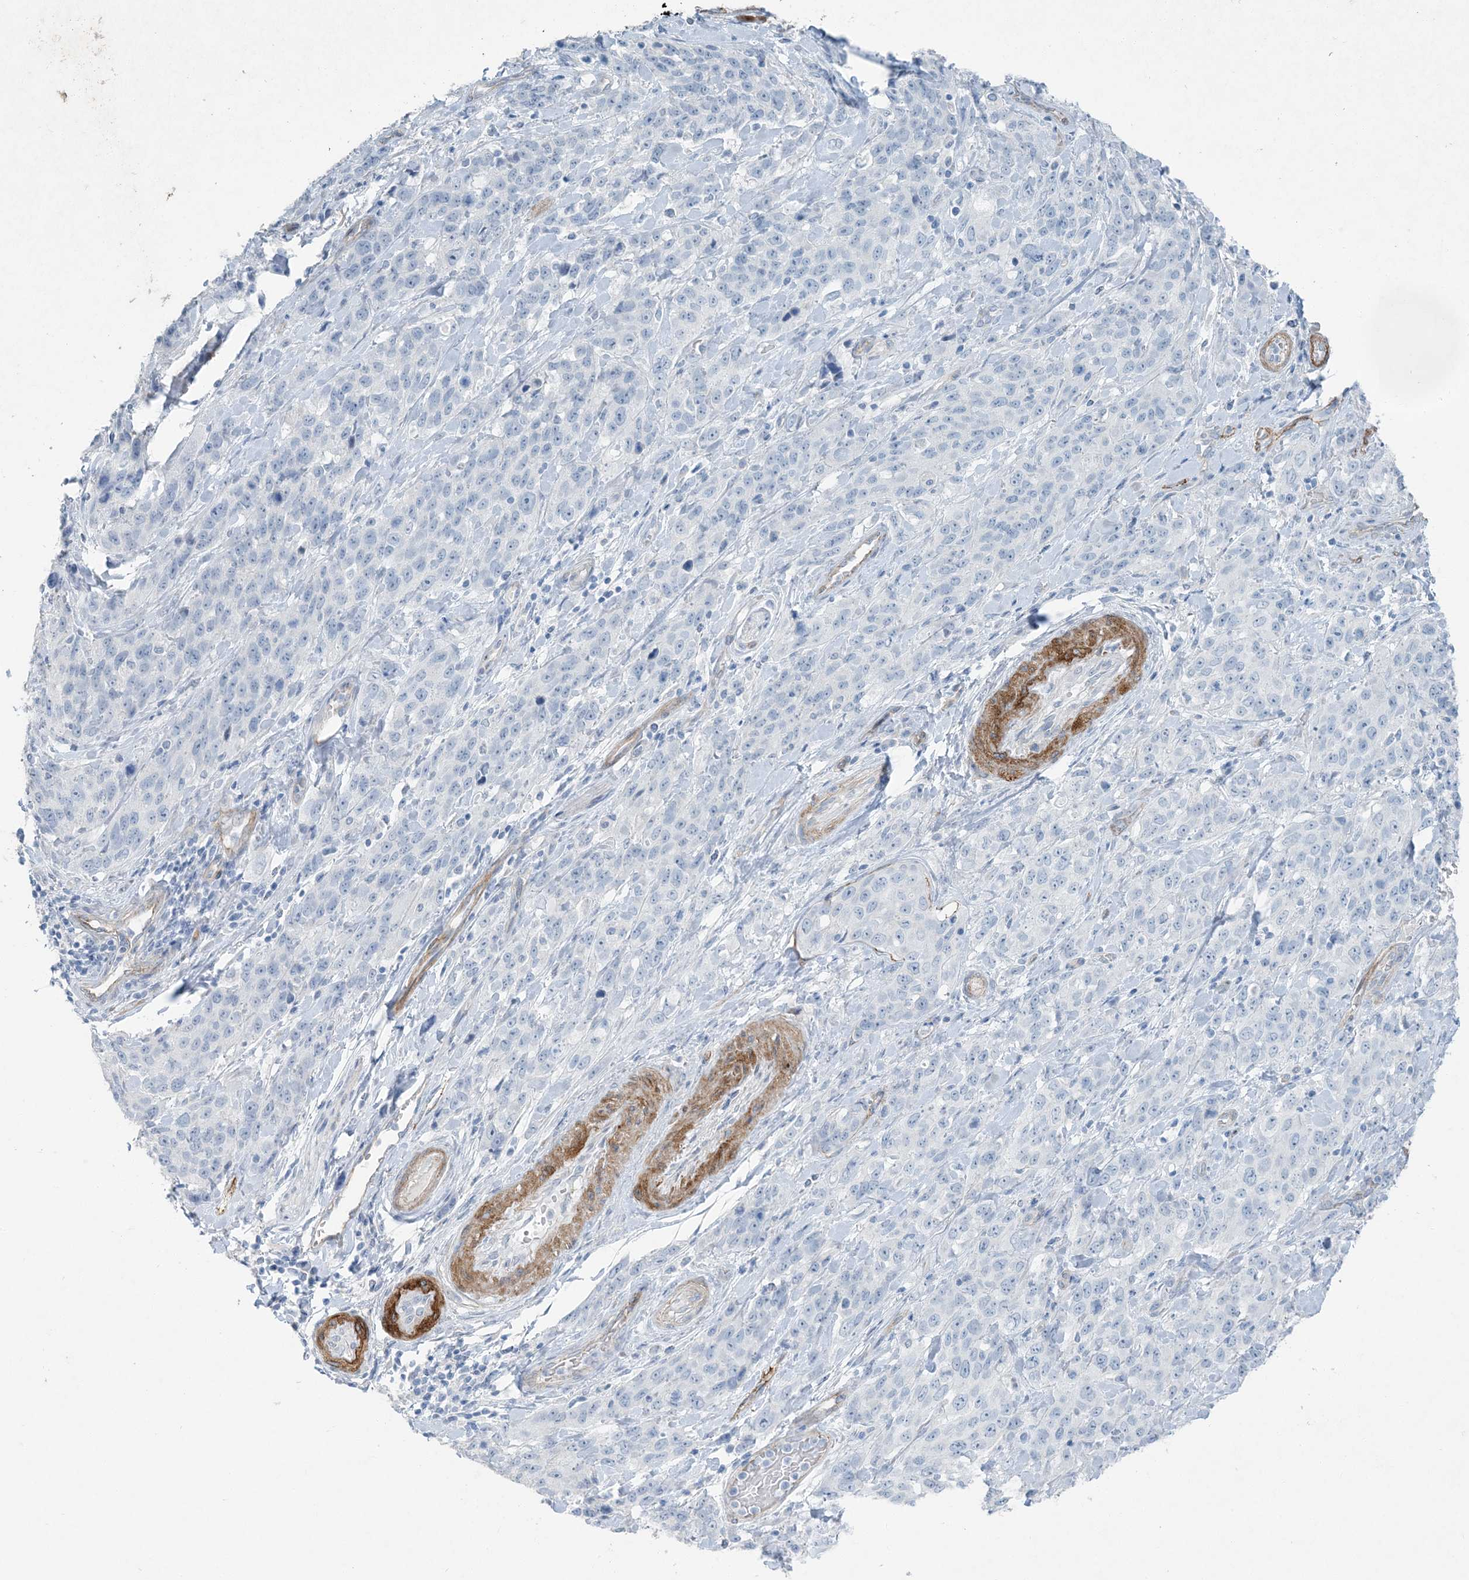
{"staining": {"intensity": "negative", "quantity": "none", "location": "none"}, "tissue": "stomach cancer", "cell_type": "Tumor cells", "image_type": "cancer", "snomed": [{"axis": "morphology", "description": "Normal tissue, NOS"}, {"axis": "morphology", "description": "Adenocarcinoma, NOS"}, {"axis": "topography", "description": "Lymph node"}, {"axis": "topography", "description": "Stomach"}], "caption": "Tumor cells are negative for brown protein staining in stomach adenocarcinoma.", "gene": "PGM5", "patient": {"sex": "male", "age": 48}}